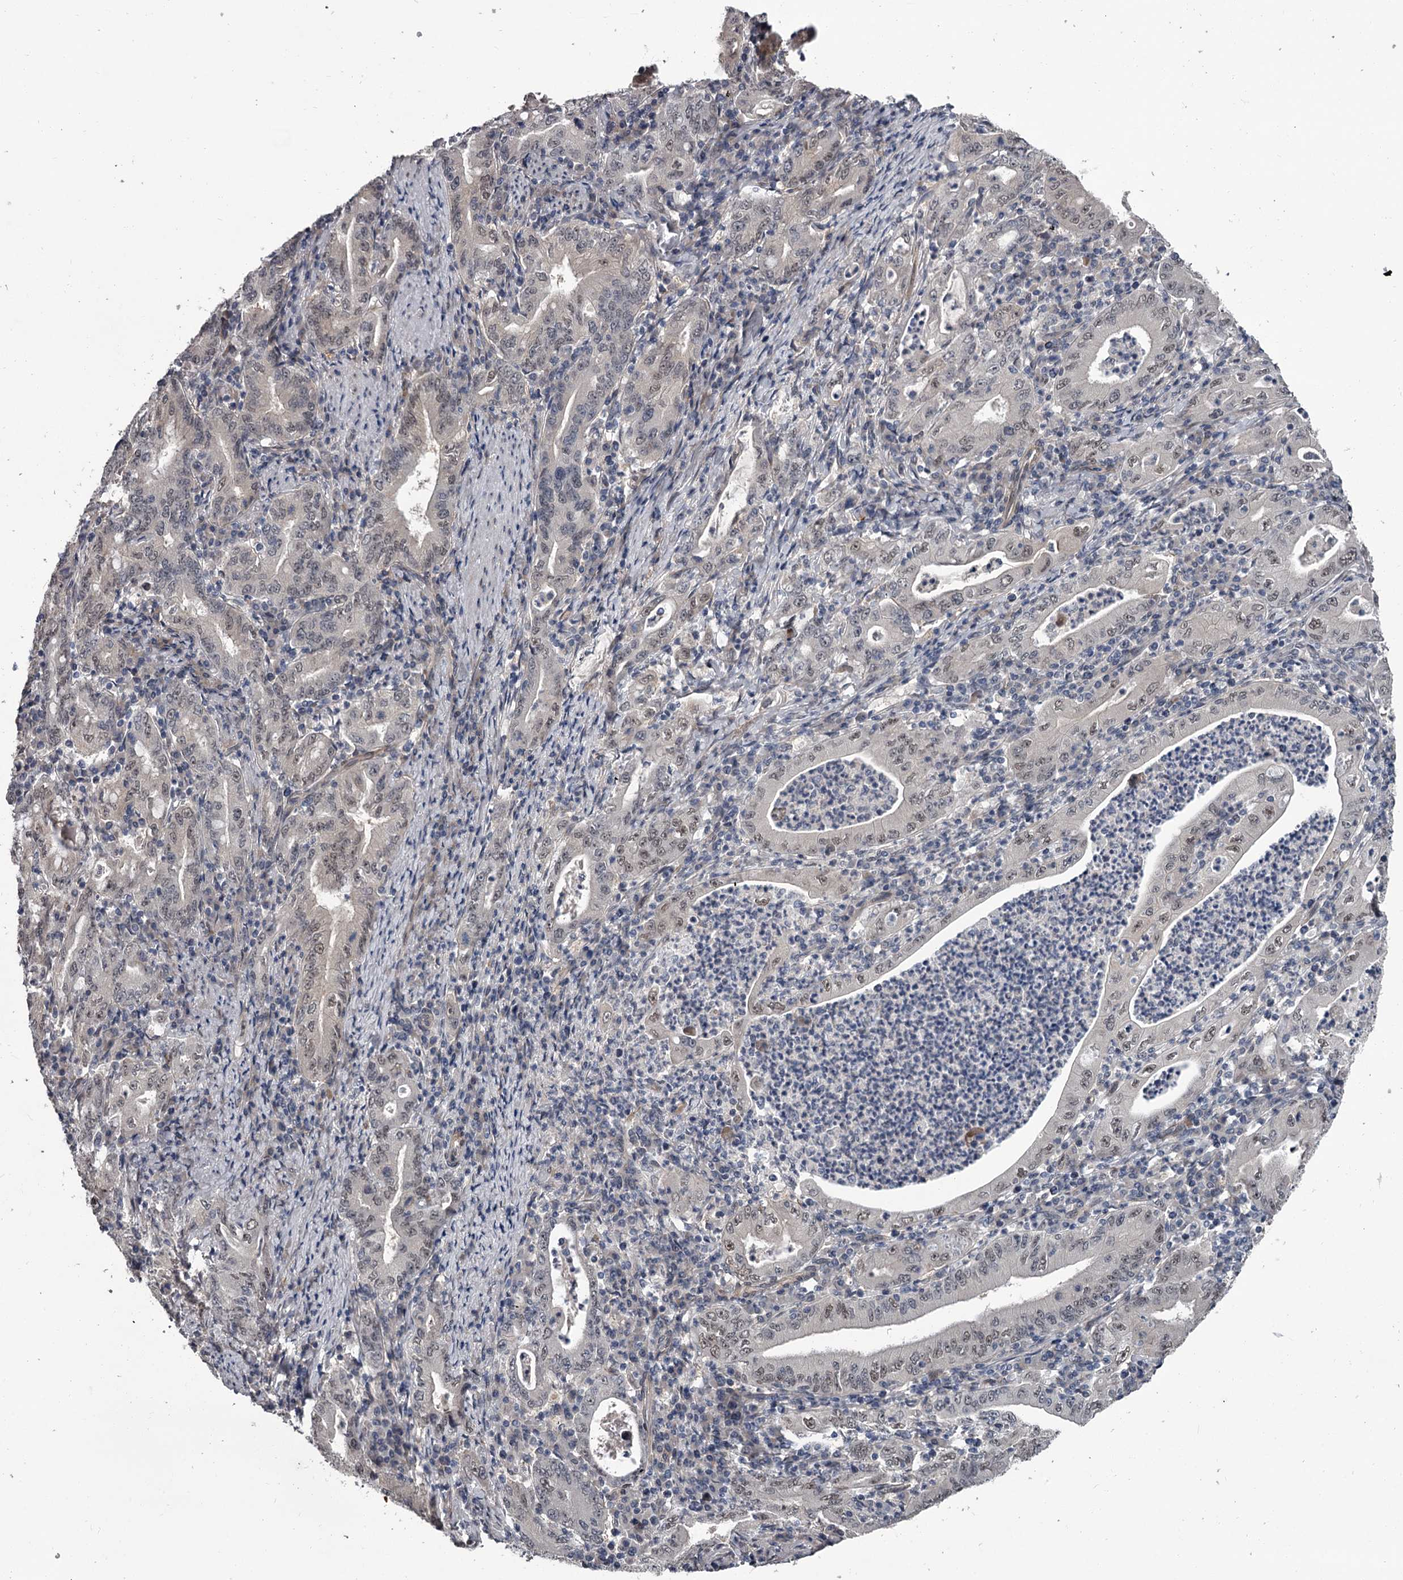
{"staining": {"intensity": "weak", "quantity": "25%-75%", "location": "nuclear"}, "tissue": "stomach cancer", "cell_type": "Tumor cells", "image_type": "cancer", "snomed": [{"axis": "morphology", "description": "Normal tissue, NOS"}, {"axis": "morphology", "description": "Adenocarcinoma, NOS"}, {"axis": "topography", "description": "Esophagus"}, {"axis": "topography", "description": "Stomach, upper"}, {"axis": "topography", "description": "Peripheral nerve tissue"}], "caption": "Protein expression analysis of human stomach cancer (adenocarcinoma) reveals weak nuclear staining in approximately 25%-75% of tumor cells. The protein of interest is stained brown, and the nuclei are stained in blue (DAB (3,3'-diaminobenzidine) IHC with brightfield microscopy, high magnification).", "gene": "PRPF40B", "patient": {"sex": "male", "age": 62}}